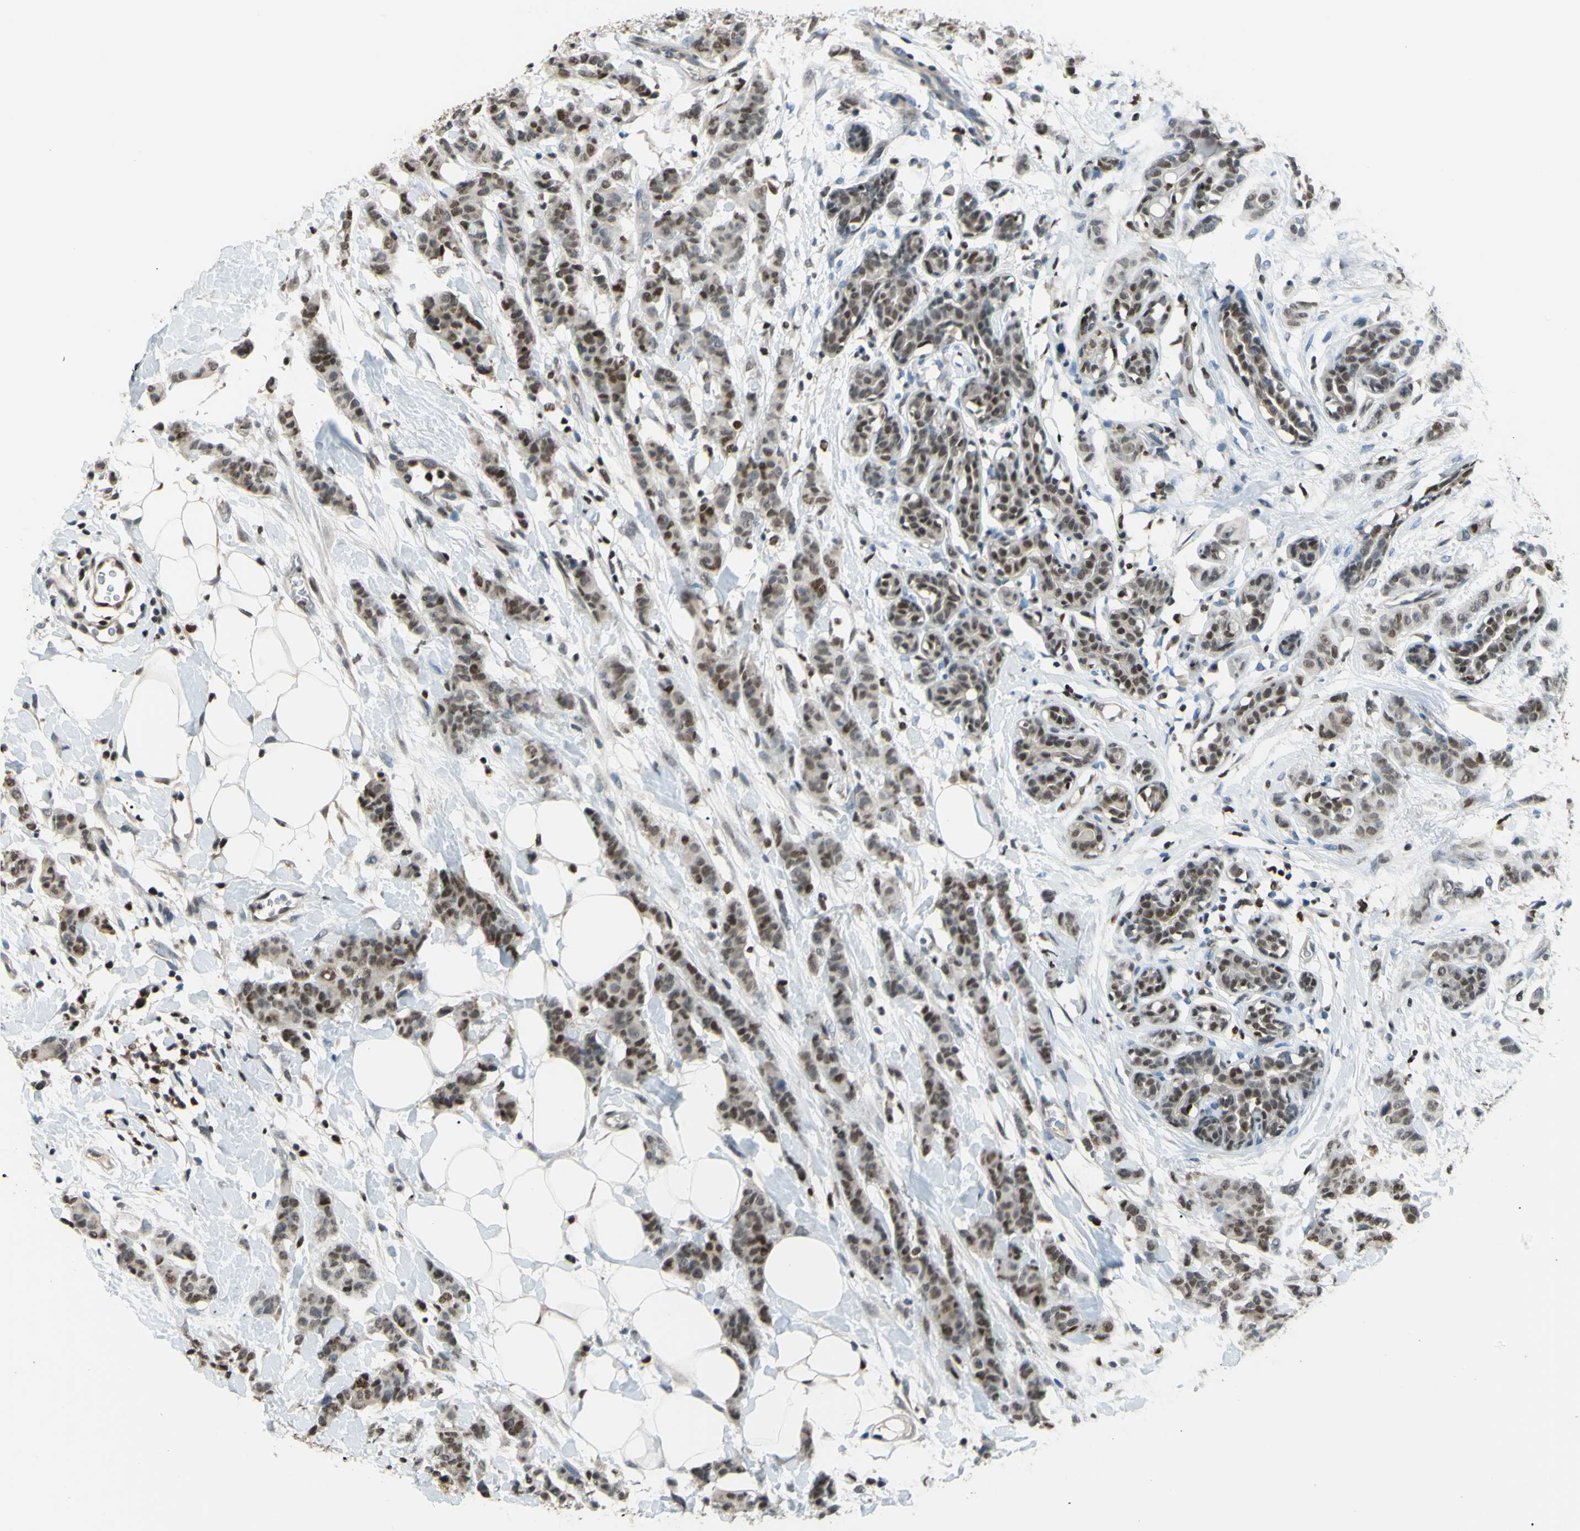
{"staining": {"intensity": "weak", "quantity": ">75%", "location": "cytoplasmic/membranous,nuclear"}, "tissue": "breast cancer", "cell_type": "Tumor cells", "image_type": "cancer", "snomed": [{"axis": "morphology", "description": "Normal tissue, NOS"}, {"axis": "morphology", "description": "Duct carcinoma"}, {"axis": "topography", "description": "Breast"}], "caption": "A histopathology image of invasive ductal carcinoma (breast) stained for a protein displays weak cytoplasmic/membranous and nuclear brown staining in tumor cells. The staining was performed using DAB (3,3'-diaminobenzidine) to visualize the protein expression in brown, while the nuclei were stained in blue with hematoxylin (Magnification: 20x).", "gene": "FKBP5", "patient": {"sex": "female", "age": 40}}